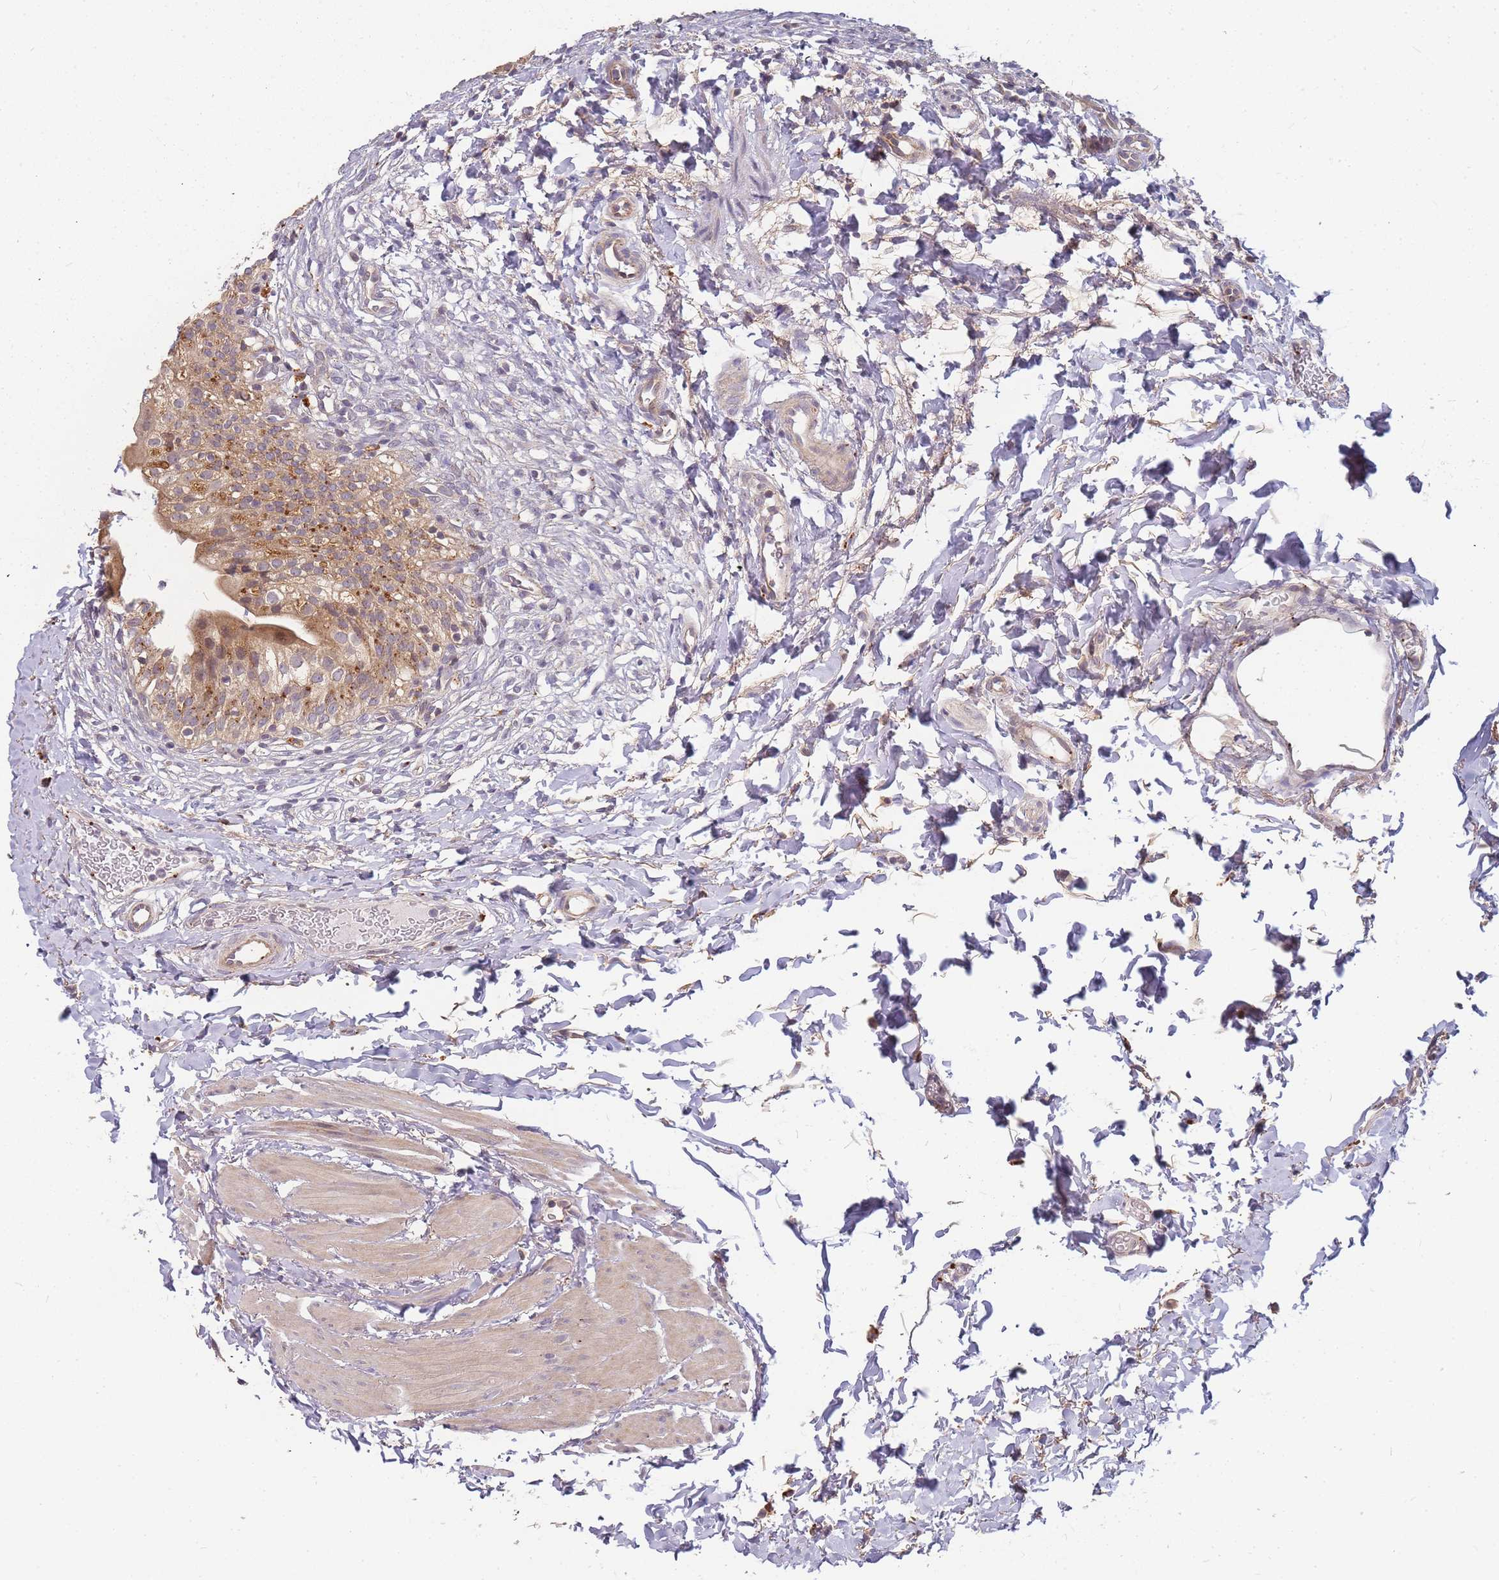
{"staining": {"intensity": "moderate", "quantity": ">75%", "location": "cytoplasmic/membranous"}, "tissue": "urinary bladder", "cell_type": "Urothelial cells", "image_type": "normal", "snomed": [{"axis": "morphology", "description": "Normal tissue, NOS"}, {"axis": "topography", "description": "Urinary bladder"}], "caption": "The immunohistochemical stain highlights moderate cytoplasmic/membranous staining in urothelial cells of unremarkable urinary bladder. The staining is performed using DAB brown chromogen to label protein expression. The nuclei are counter-stained blue using hematoxylin.", "gene": "ATG5", "patient": {"sex": "male", "age": 55}}